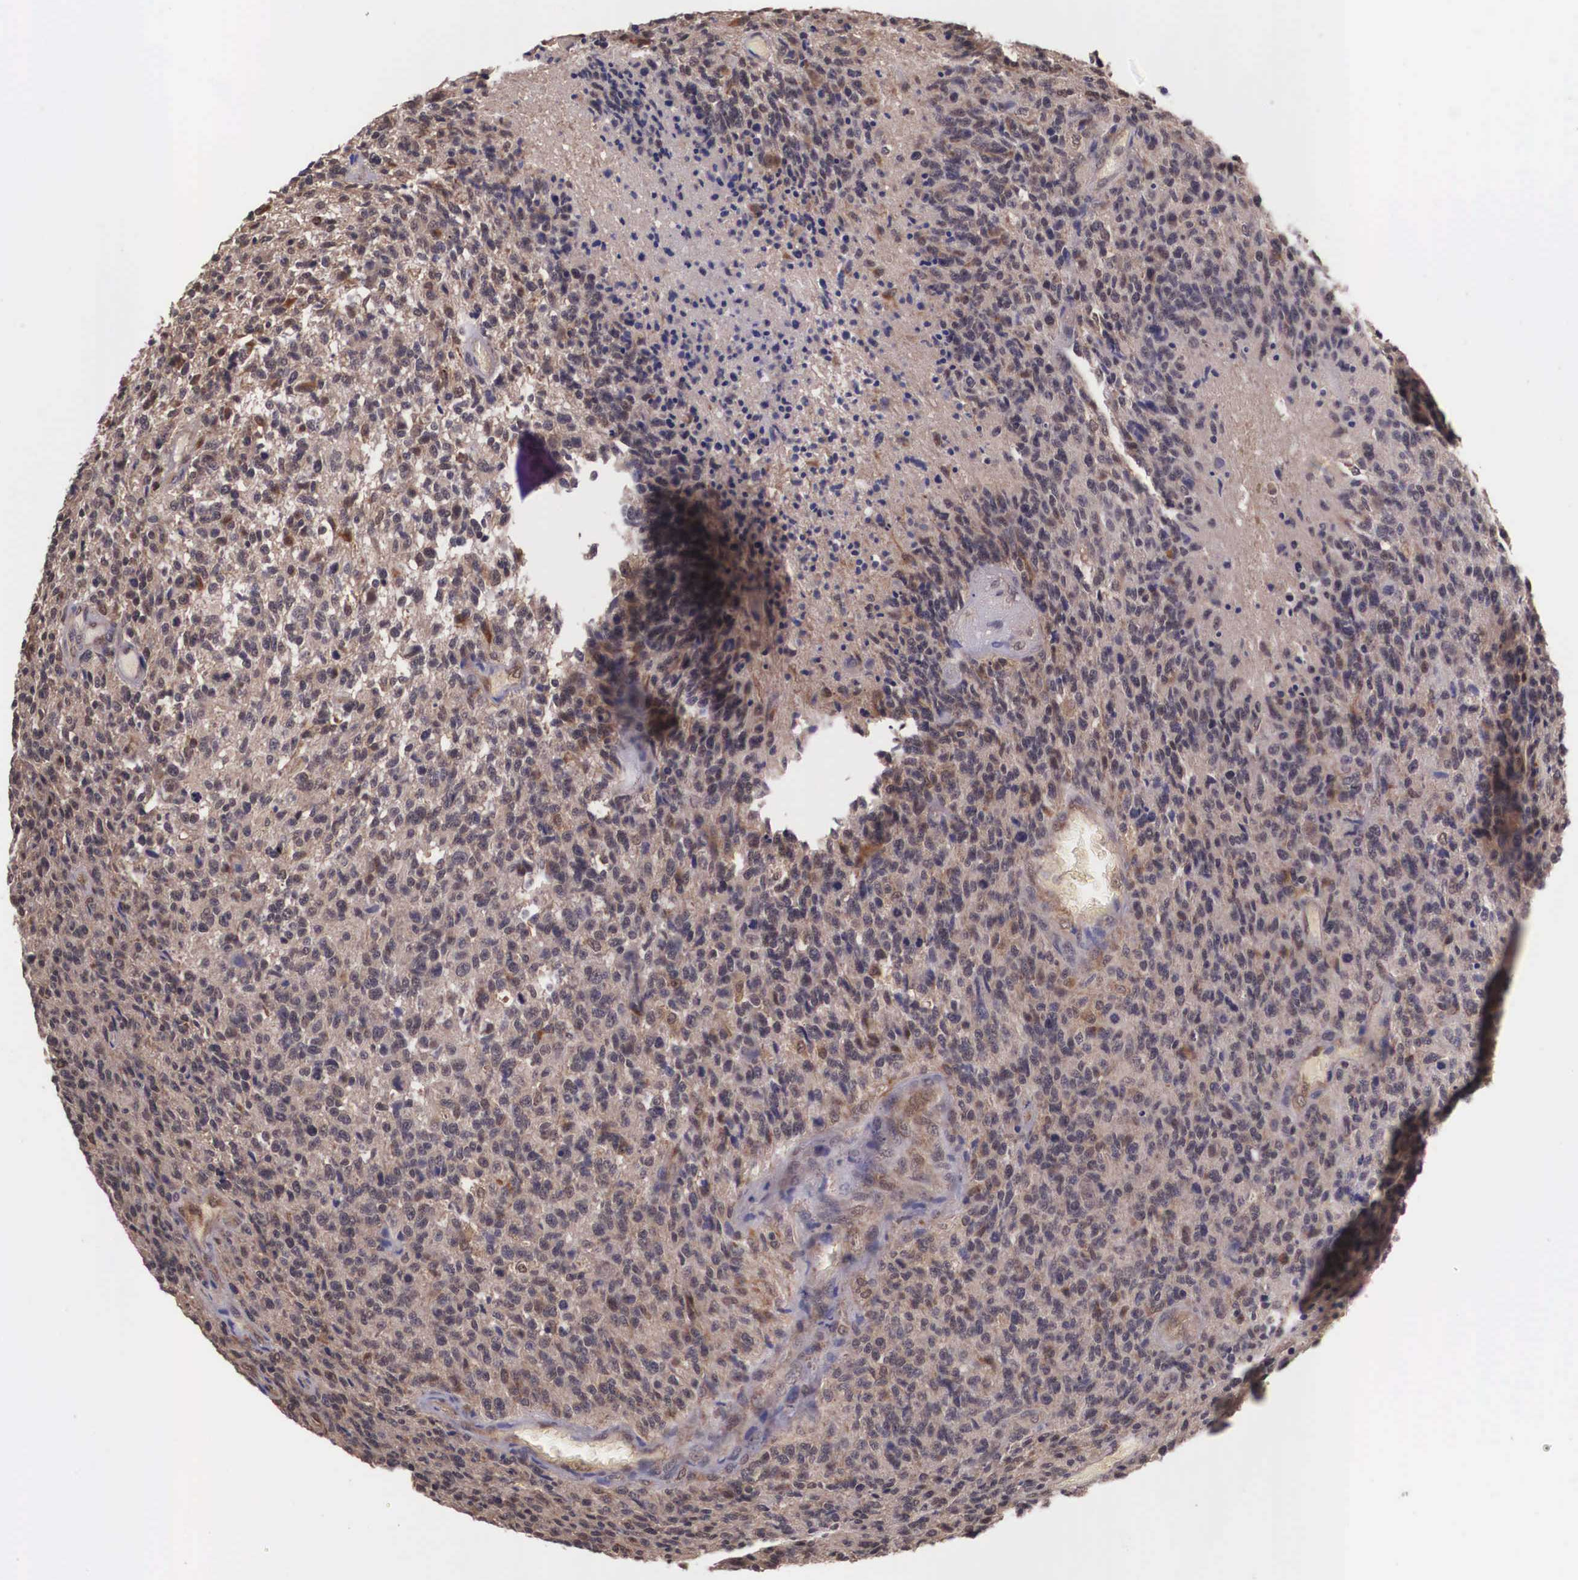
{"staining": {"intensity": "weak", "quantity": ">75%", "location": "cytoplasmic/membranous"}, "tissue": "glioma", "cell_type": "Tumor cells", "image_type": "cancer", "snomed": [{"axis": "morphology", "description": "Glioma, malignant, High grade"}, {"axis": "topography", "description": "Brain"}], "caption": "Weak cytoplasmic/membranous expression is present in approximately >75% of tumor cells in malignant glioma (high-grade). (DAB IHC, brown staining for protein, blue staining for nuclei).", "gene": "VASH1", "patient": {"sex": "male", "age": 36}}